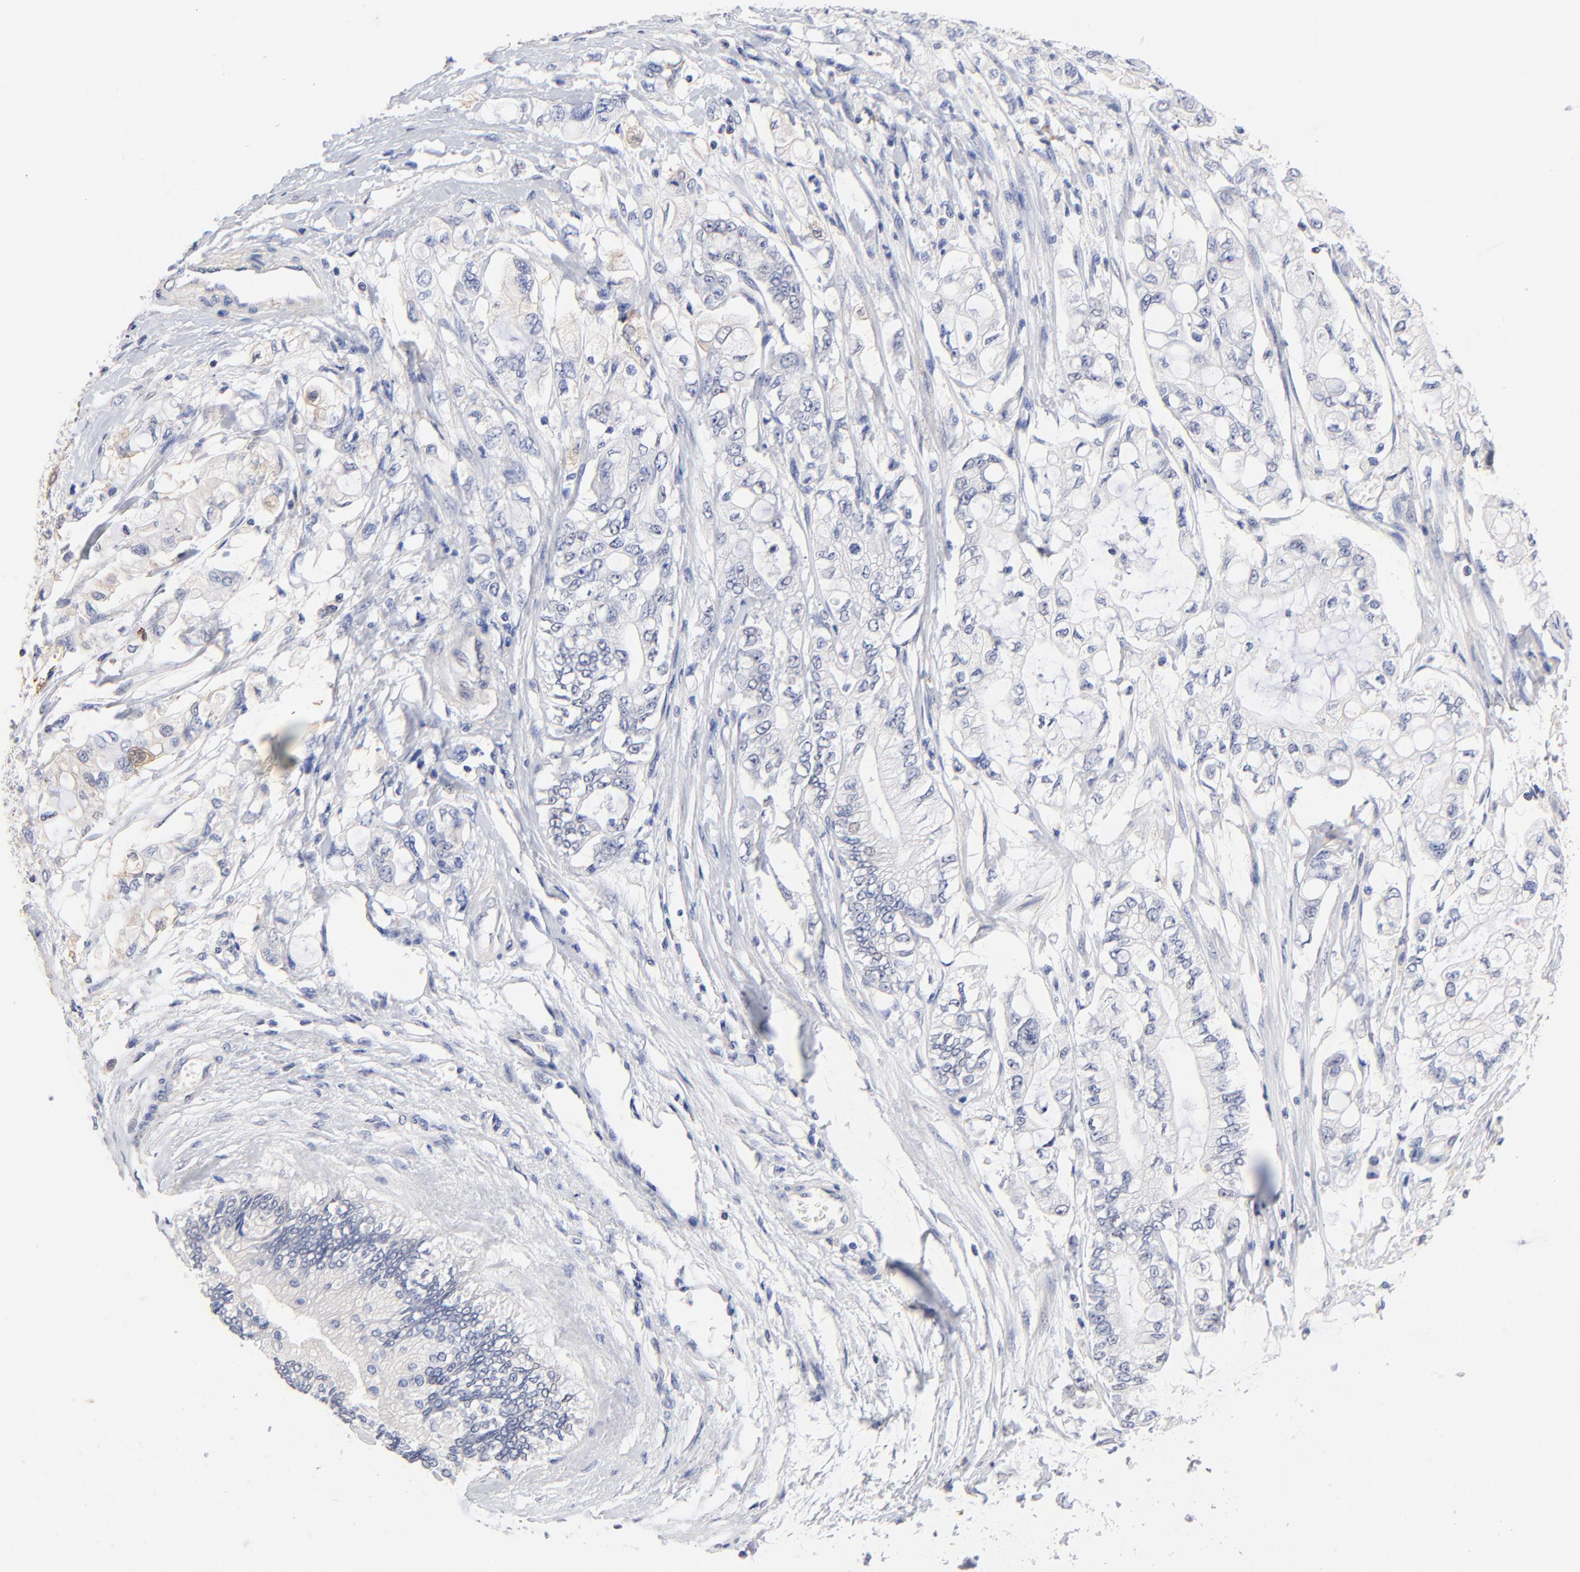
{"staining": {"intensity": "negative", "quantity": "none", "location": "none"}, "tissue": "pancreatic cancer", "cell_type": "Tumor cells", "image_type": "cancer", "snomed": [{"axis": "morphology", "description": "Adenocarcinoma, NOS"}, {"axis": "topography", "description": "Pancreas"}], "caption": "Pancreatic adenocarcinoma was stained to show a protein in brown. There is no significant staining in tumor cells.", "gene": "TWNK", "patient": {"sex": "male", "age": 79}}